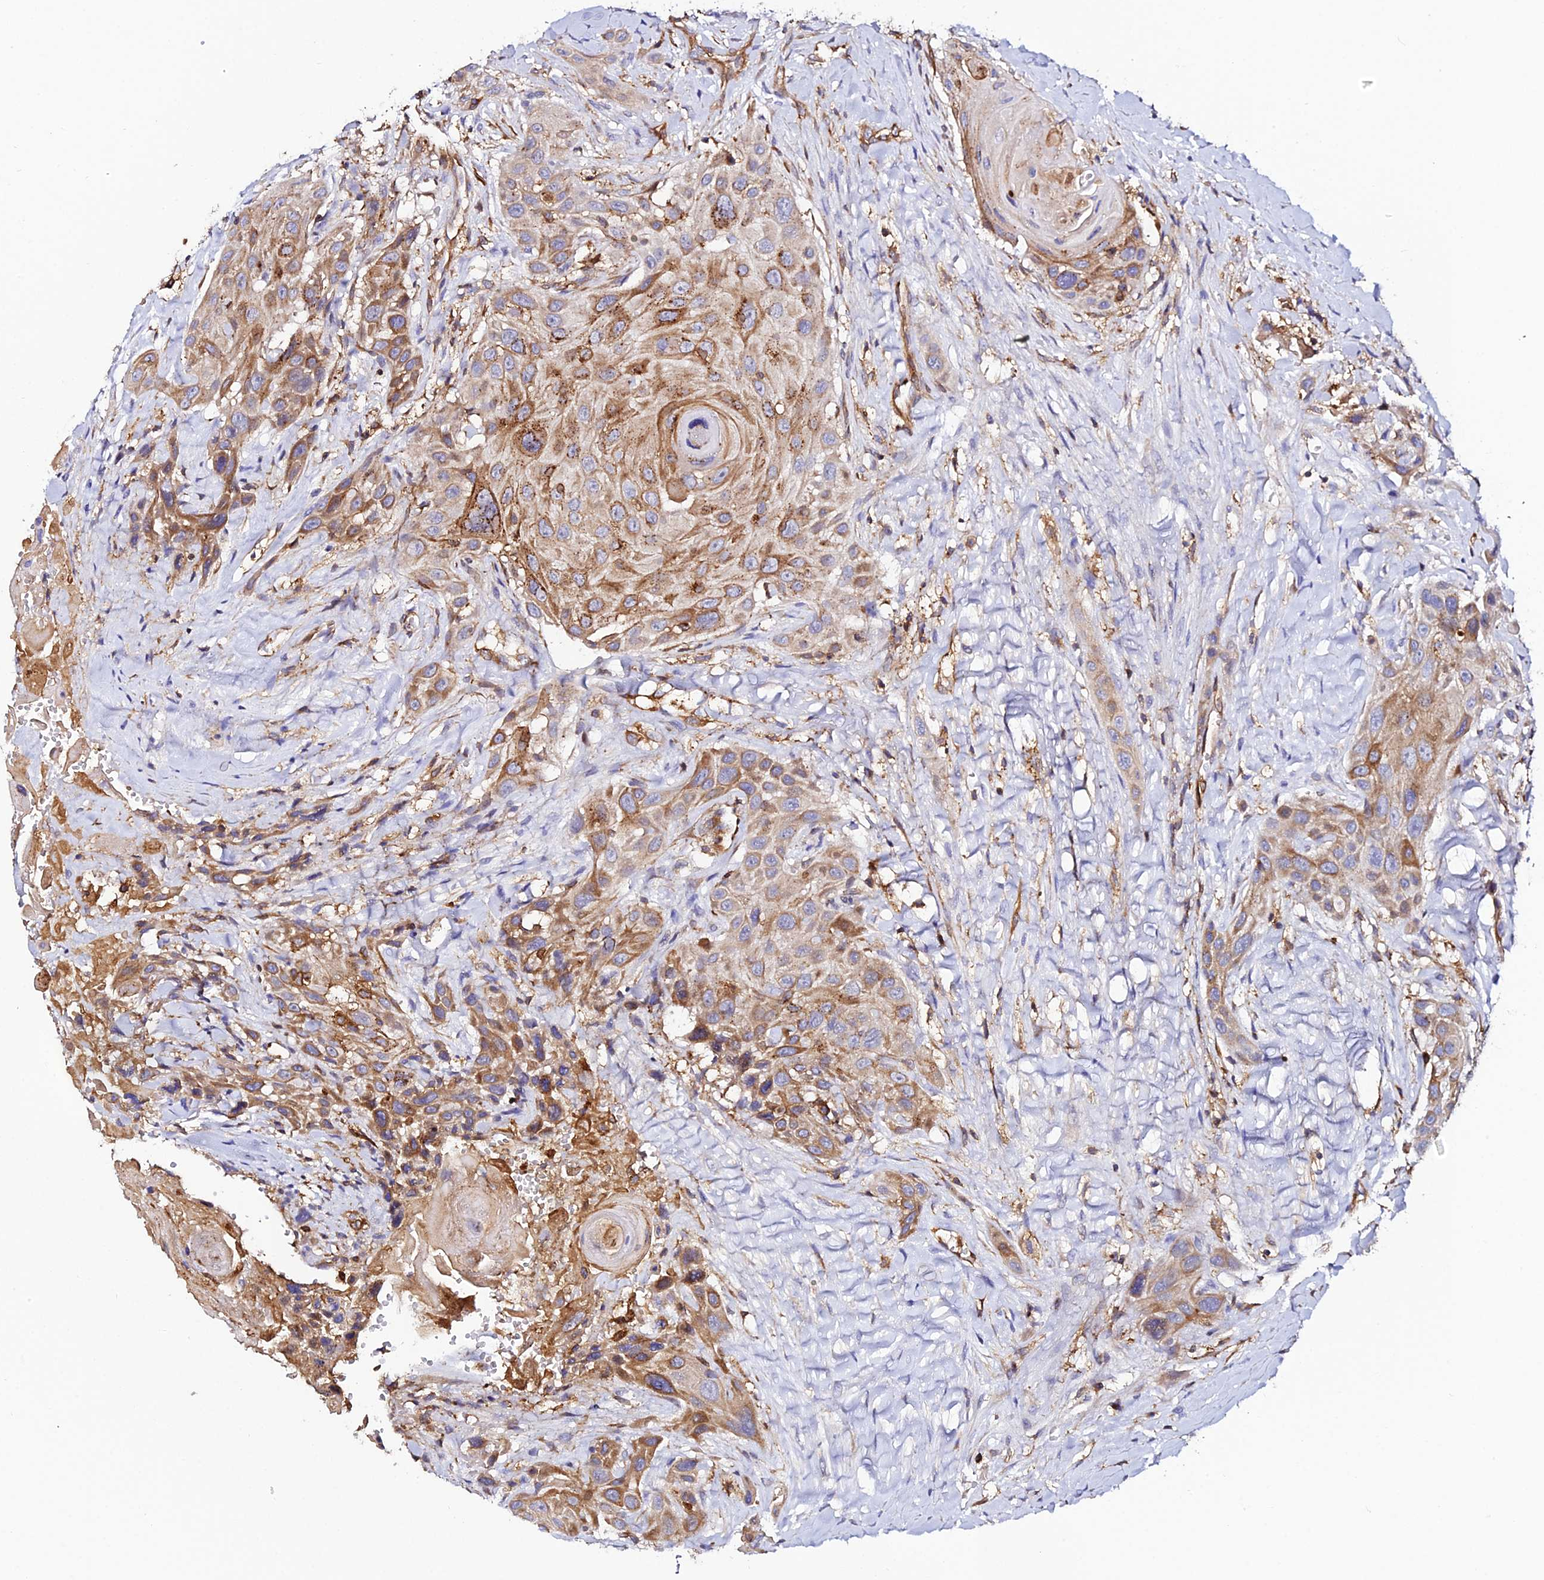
{"staining": {"intensity": "moderate", "quantity": ">75%", "location": "cytoplasmic/membranous"}, "tissue": "head and neck cancer", "cell_type": "Tumor cells", "image_type": "cancer", "snomed": [{"axis": "morphology", "description": "Squamous cell carcinoma, NOS"}, {"axis": "topography", "description": "Head-Neck"}], "caption": "DAB (3,3'-diaminobenzidine) immunohistochemical staining of human head and neck squamous cell carcinoma reveals moderate cytoplasmic/membranous protein staining in approximately >75% of tumor cells. (IHC, brightfield microscopy, high magnification).", "gene": "TRPV2", "patient": {"sex": "male", "age": 81}}